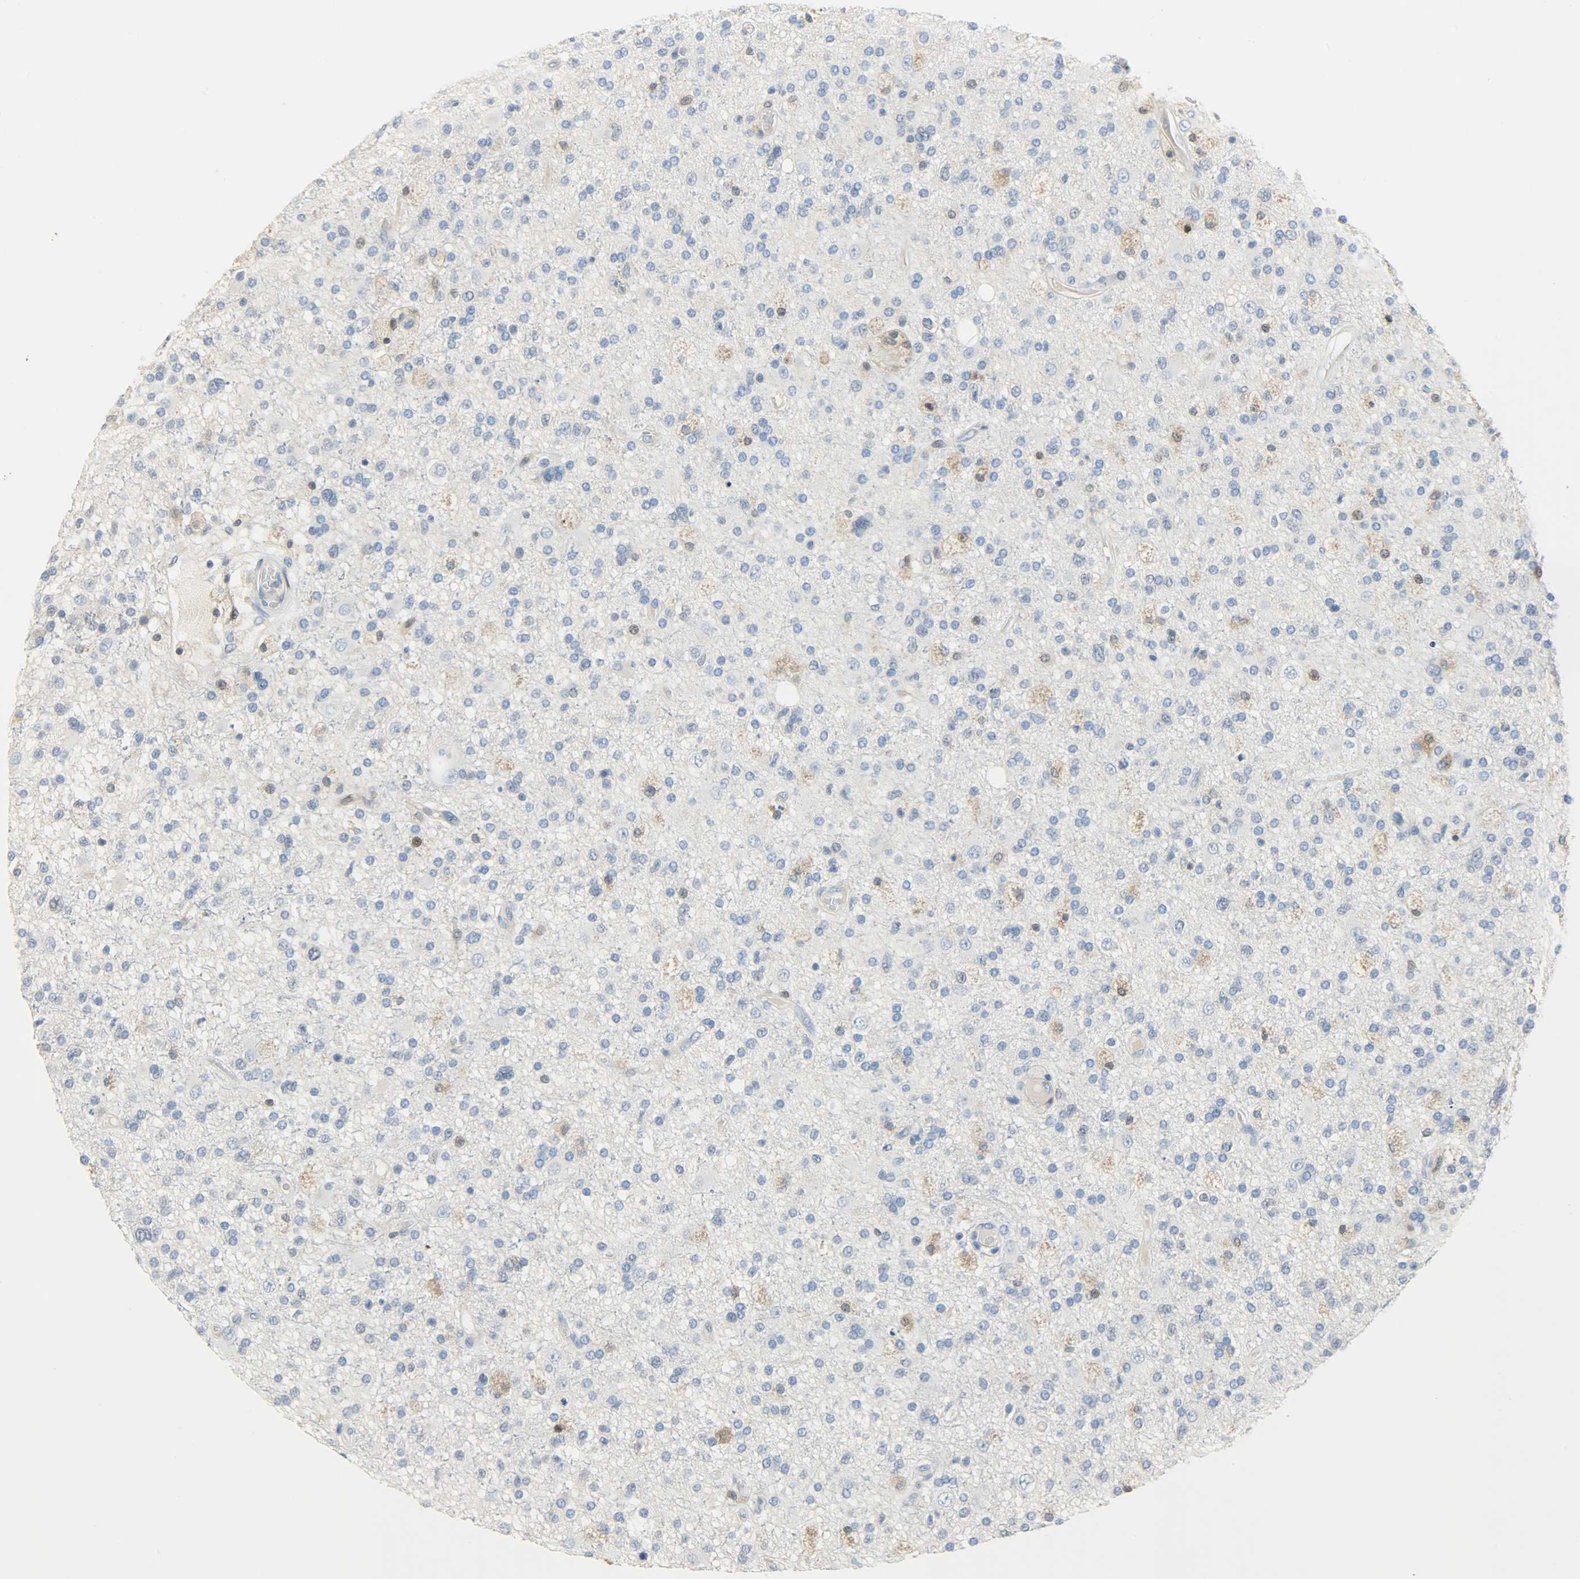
{"staining": {"intensity": "weak", "quantity": "<25%", "location": "cytoplasmic/membranous"}, "tissue": "glioma", "cell_type": "Tumor cells", "image_type": "cancer", "snomed": [{"axis": "morphology", "description": "Glioma, malignant, High grade"}, {"axis": "topography", "description": "Brain"}], "caption": "This micrograph is of glioma stained with IHC to label a protein in brown with the nuclei are counter-stained blue. There is no expression in tumor cells.", "gene": "EIF4EBP1", "patient": {"sex": "male", "age": 33}}